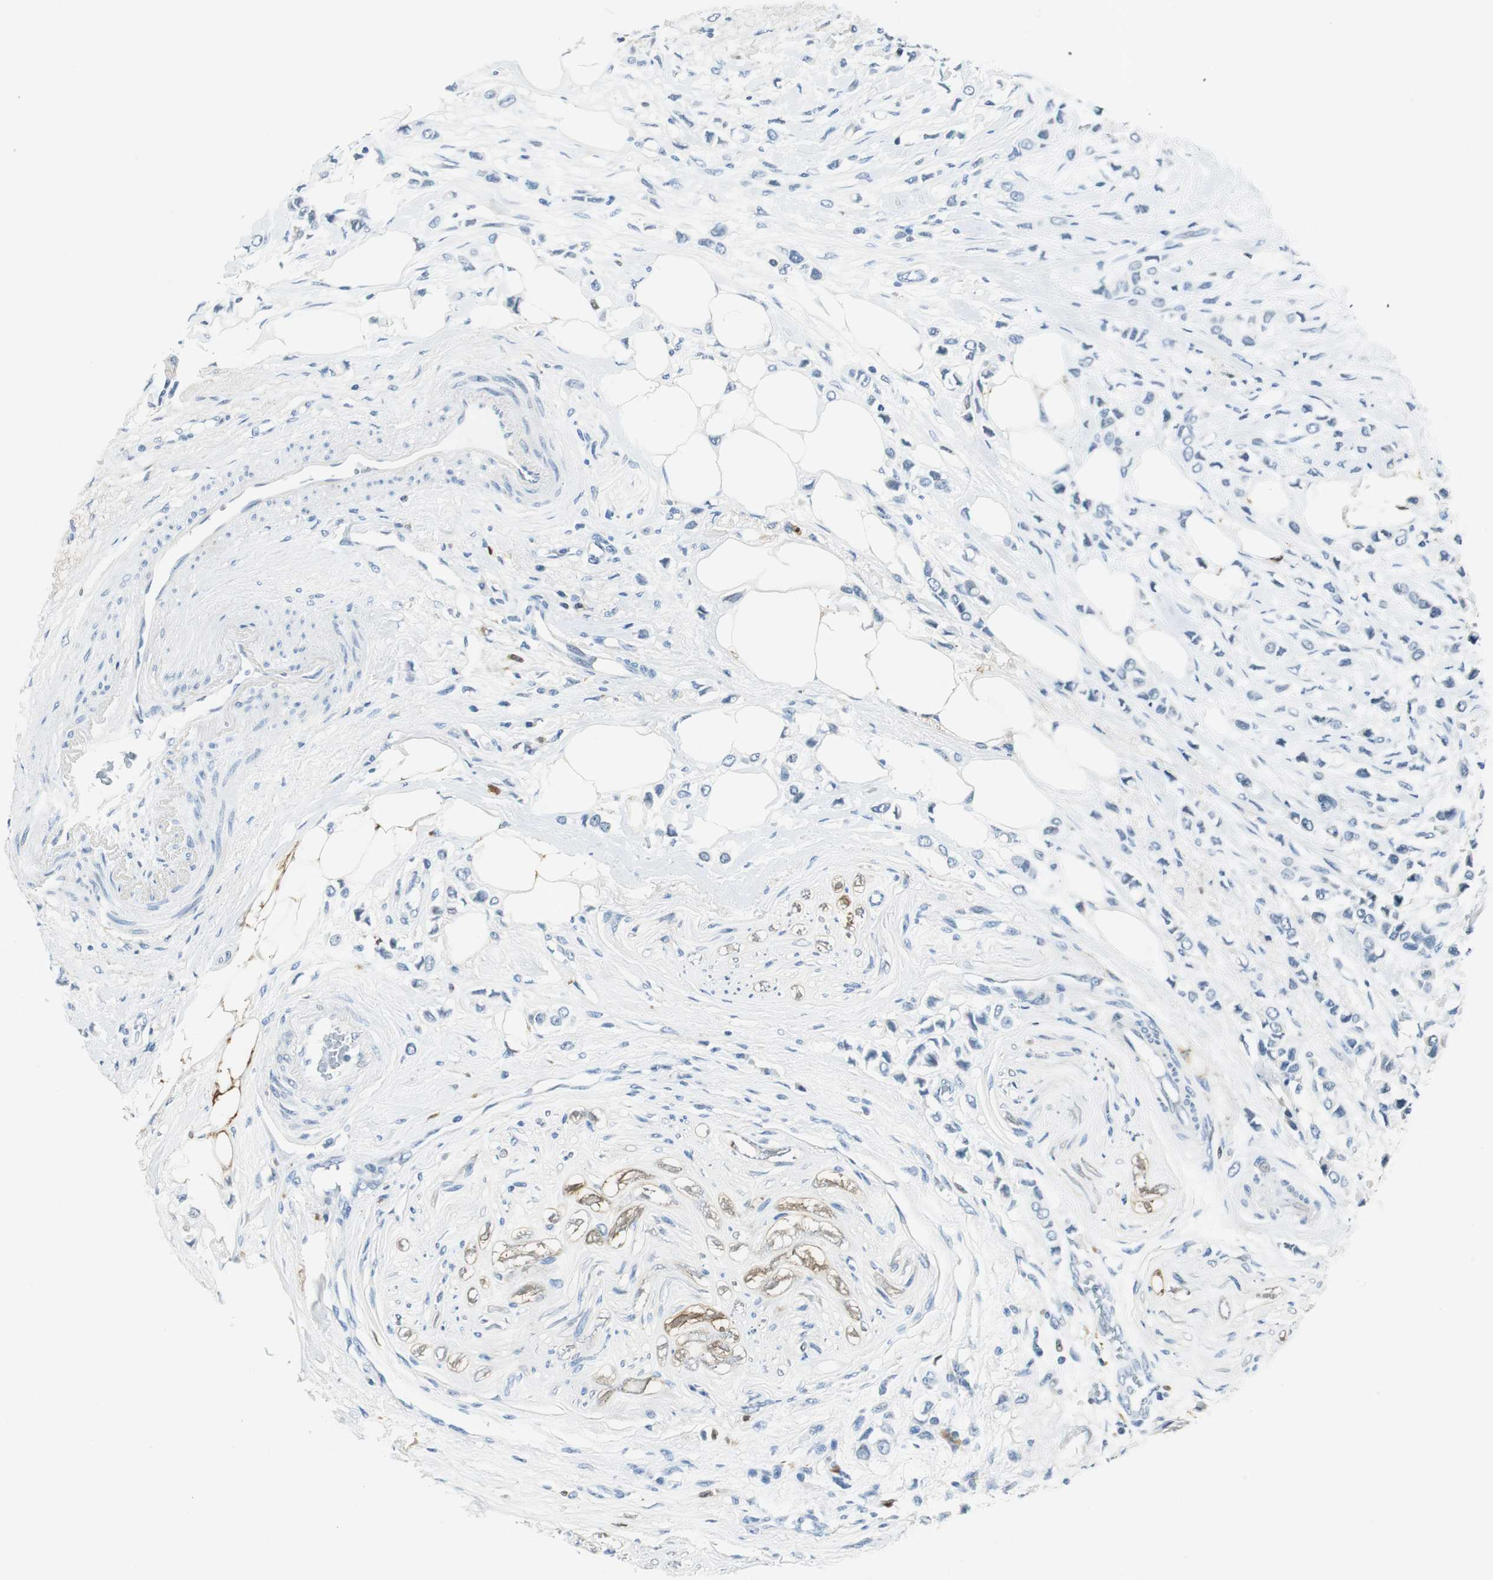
{"staining": {"intensity": "negative", "quantity": "none", "location": "none"}, "tissue": "breast cancer", "cell_type": "Tumor cells", "image_type": "cancer", "snomed": [{"axis": "morphology", "description": "Lobular carcinoma"}, {"axis": "topography", "description": "Breast"}], "caption": "Breast cancer (lobular carcinoma) was stained to show a protein in brown. There is no significant positivity in tumor cells. (IHC, brightfield microscopy, high magnification).", "gene": "ME1", "patient": {"sex": "female", "age": 51}}